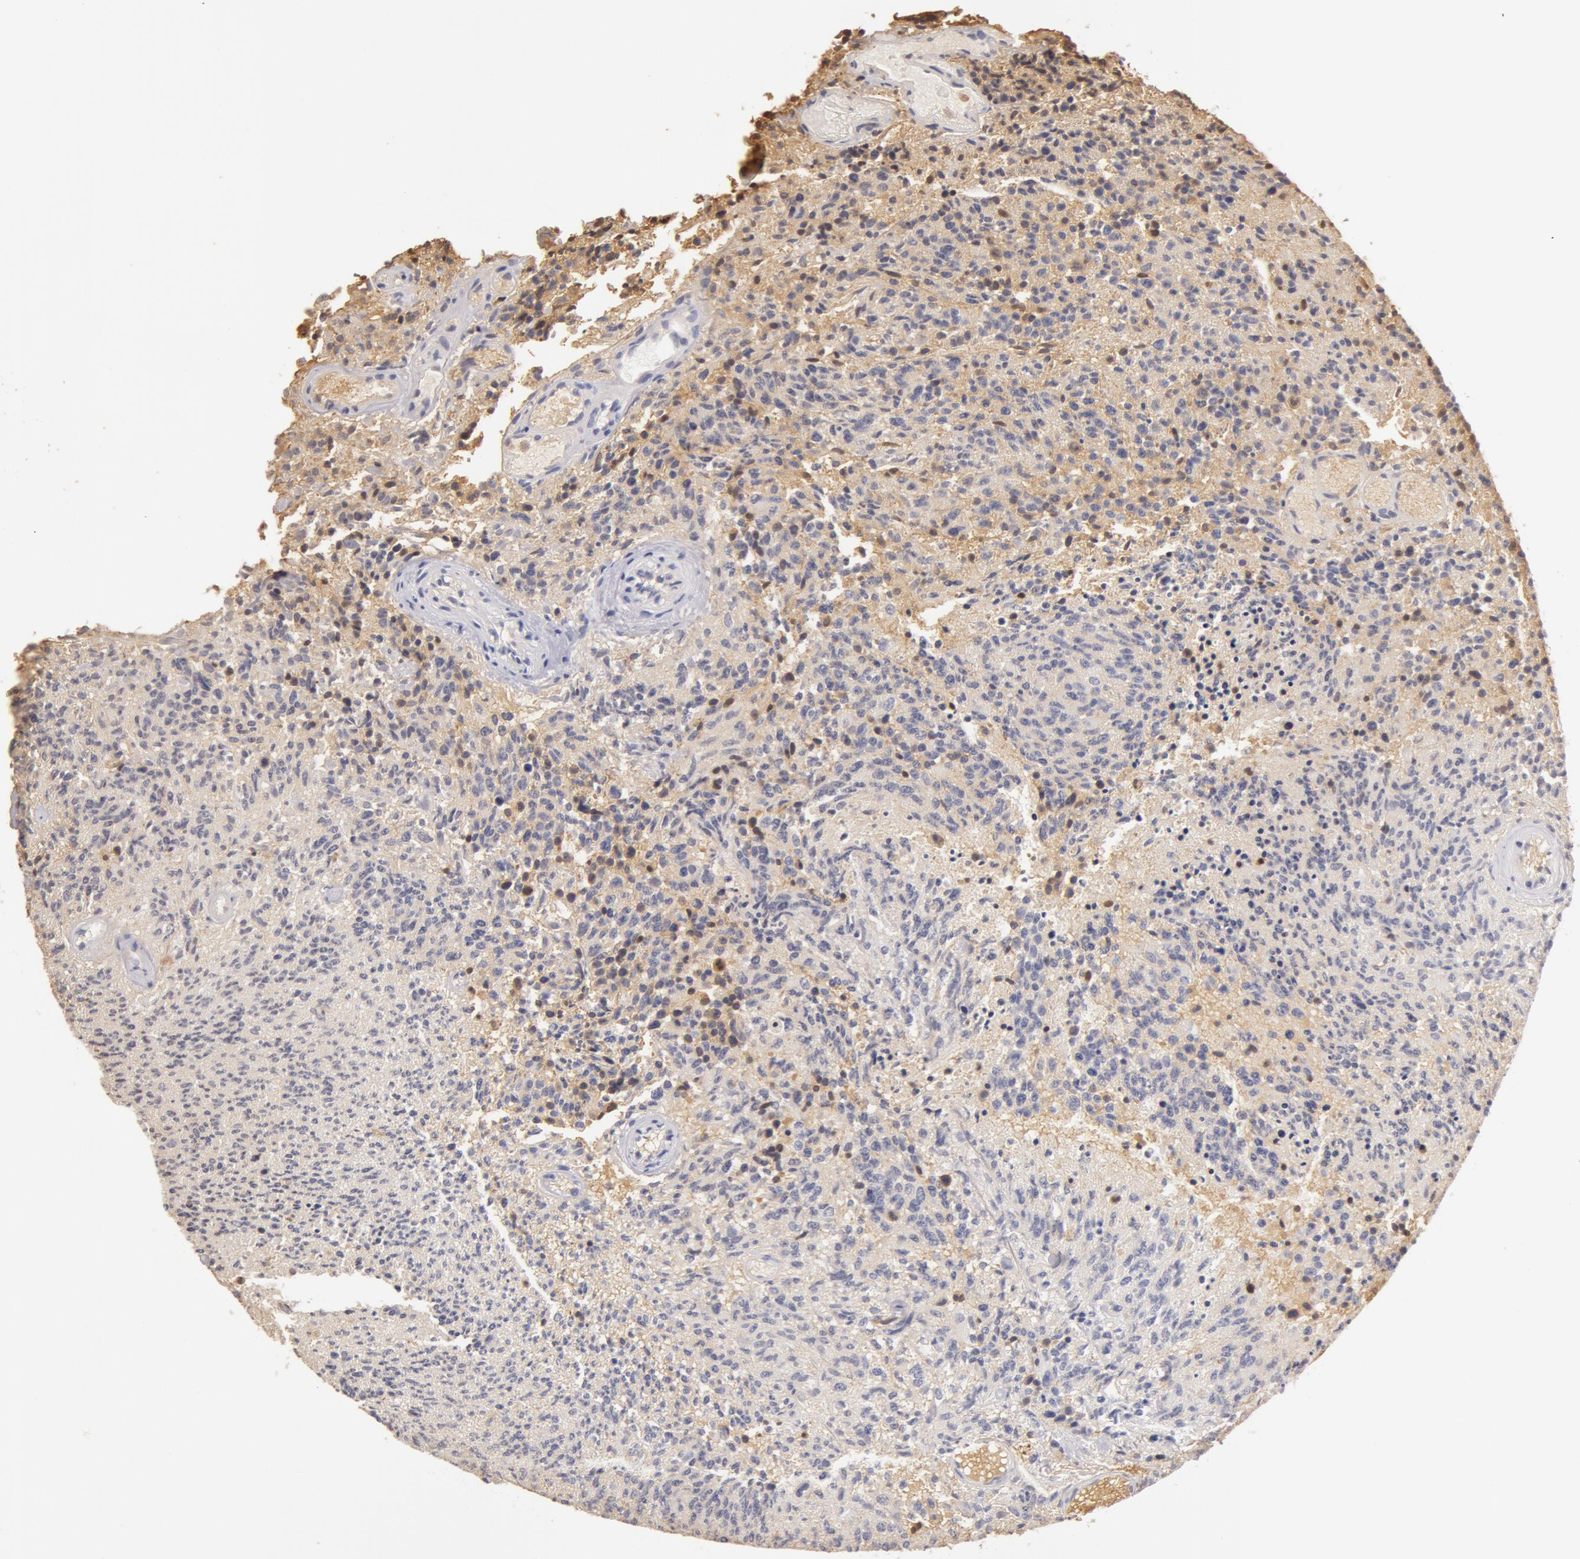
{"staining": {"intensity": "negative", "quantity": "none", "location": "none"}, "tissue": "glioma", "cell_type": "Tumor cells", "image_type": "cancer", "snomed": [{"axis": "morphology", "description": "Glioma, malignant, High grade"}, {"axis": "topography", "description": "Brain"}], "caption": "Immunohistochemistry (IHC) of human glioma reveals no expression in tumor cells.", "gene": "TF", "patient": {"sex": "male", "age": 36}}